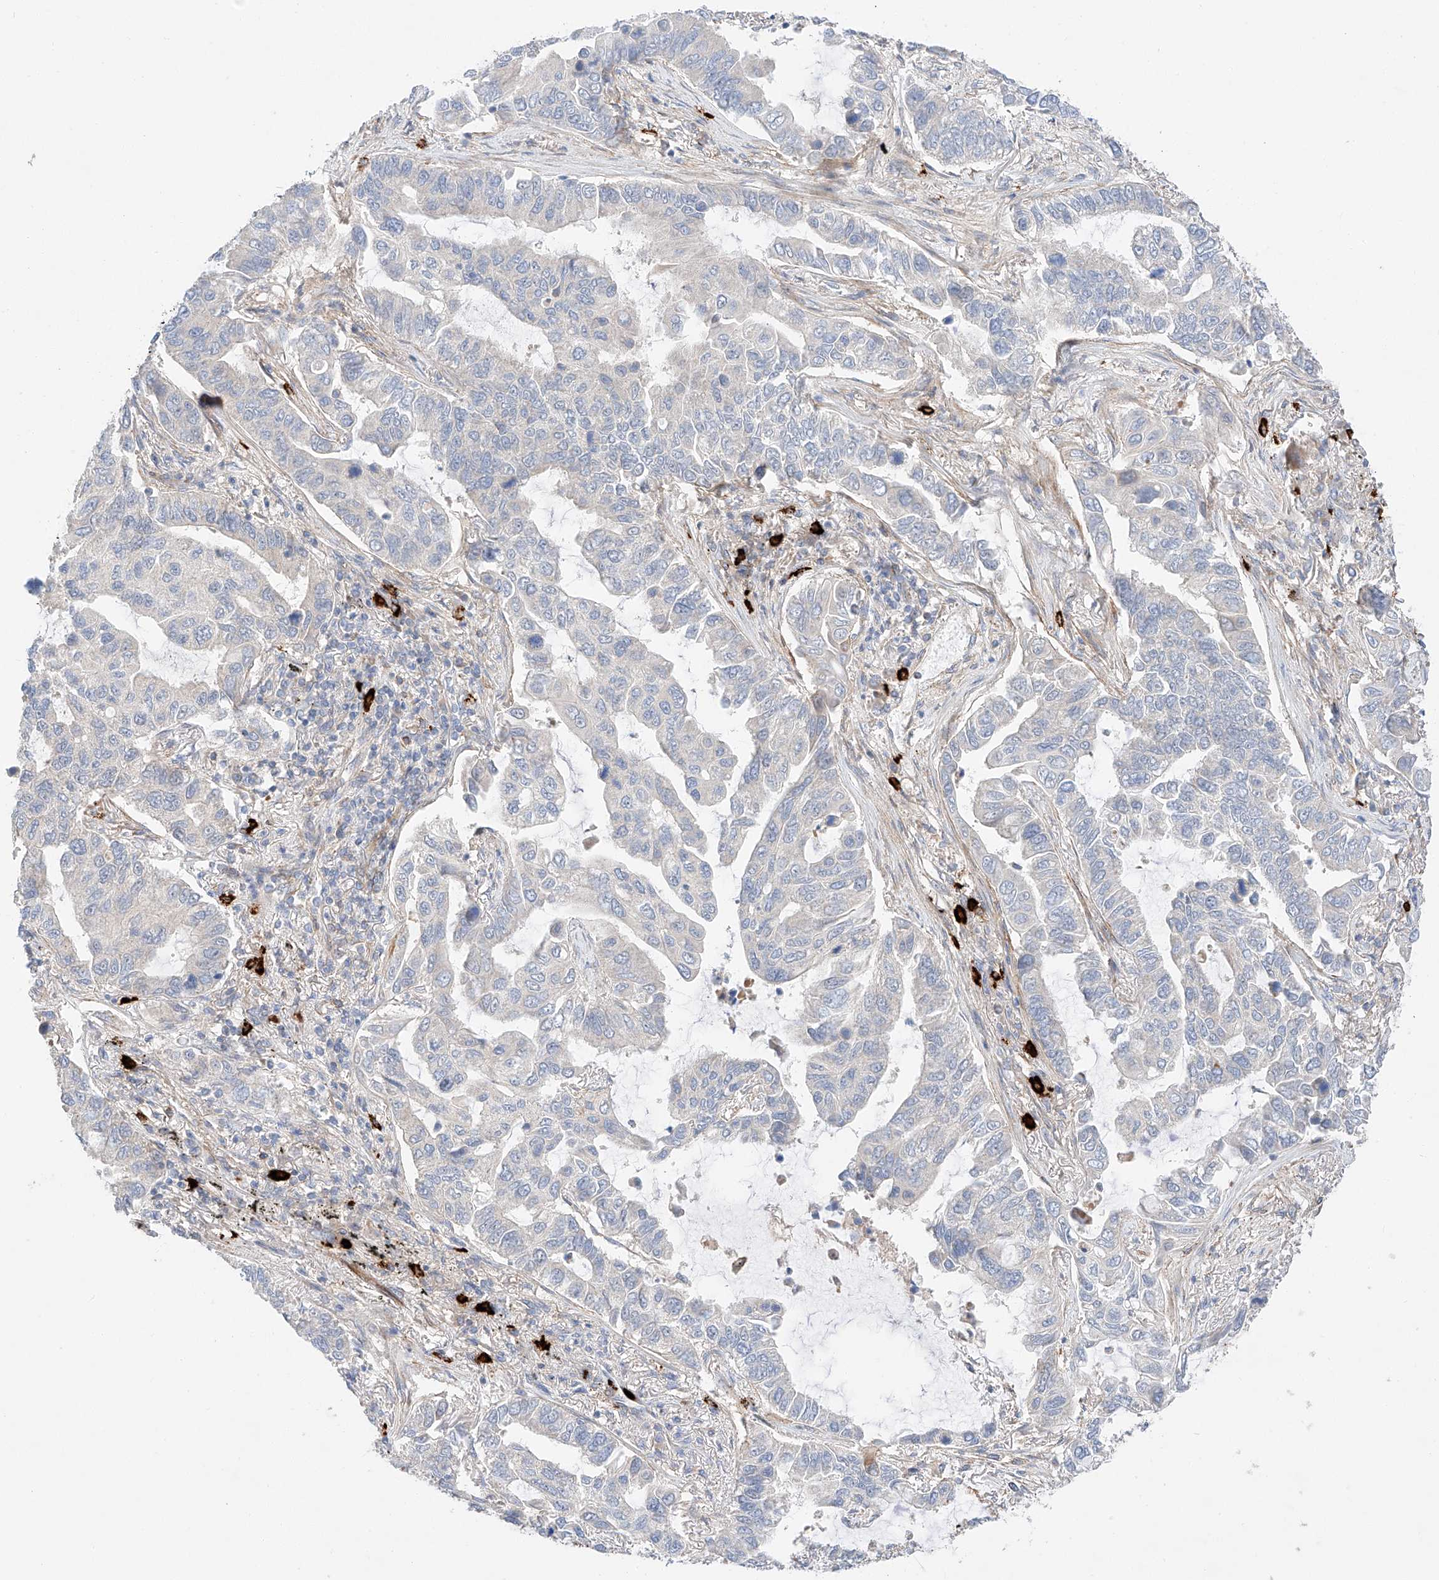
{"staining": {"intensity": "negative", "quantity": "none", "location": "none"}, "tissue": "lung cancer", "cell_type": "Tumor cells", "image_type": "cancer", "snomed": [{"axis": "morphology", "description": "Adenocarcinoma, NOS"}, {"axis": "topography", "description": "Lung"}], "caption": "This is a image of immunohistochemistry staining of lung adenocarcinoma, which shows no expression in tumor cells.", "gene": "MINDY4", "patient": {"sex": "male", "age": 64}}